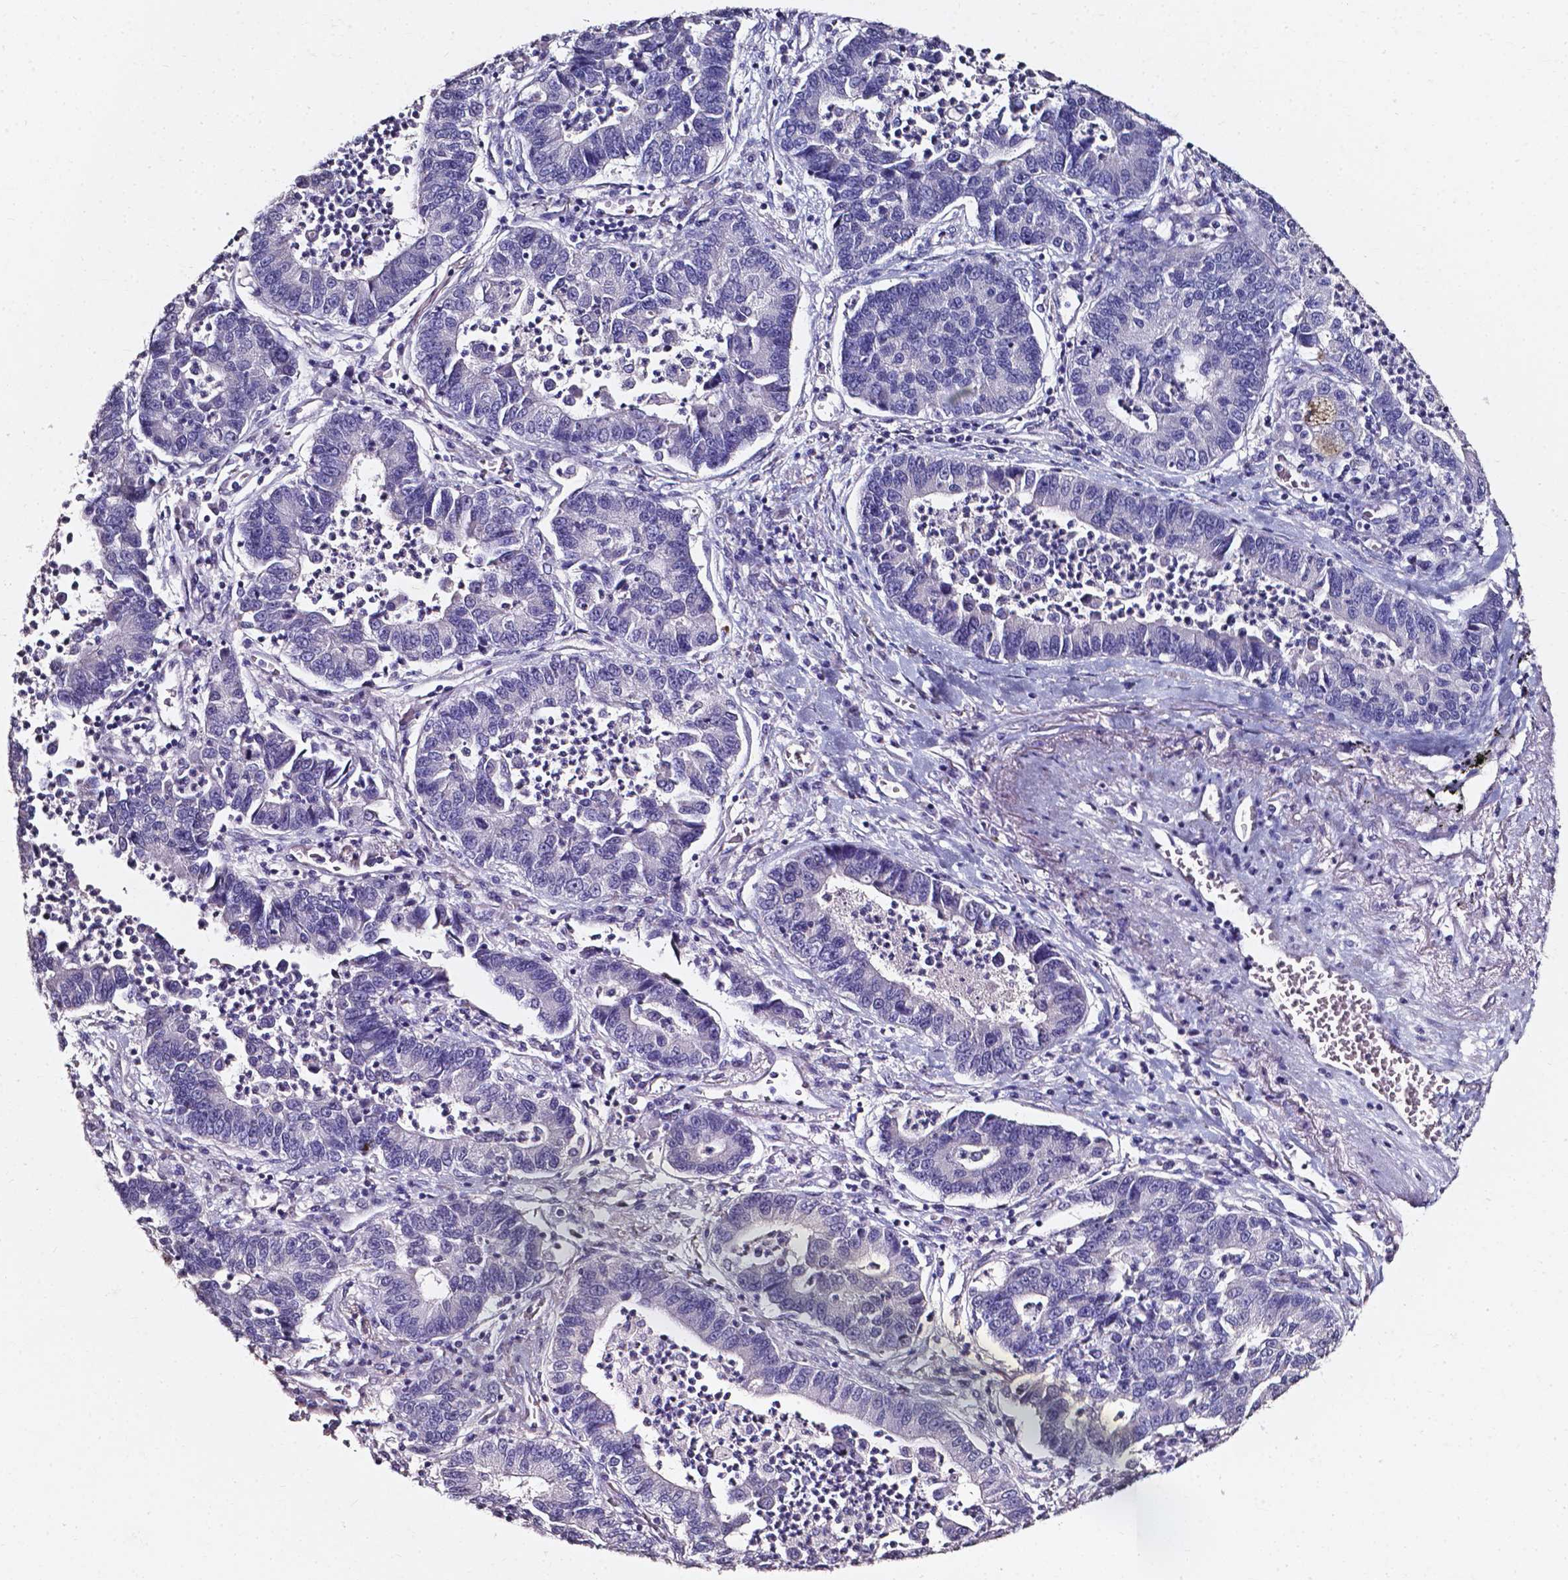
{"staining": {"intensity": "negative", "quantity": "none", "location": "none"}, "tissue": "lung cancer", "cell_type": "Tumor cells", "image_type": "cancer", "snomed": [{"axis": "morphology", "description": "Adenocarcinoma, NOS"}, {"axis": "topography", "description": "Lung"}], "caption": "An immunohistochemistry (IHC) image of lung cancer (adenocarcinoma) is shown. There is no staining in tumor cells of lung cancer (adenocarcinoma).", "gene": "AKR1B10", "patient": {"sex": "female", "age": 57}}